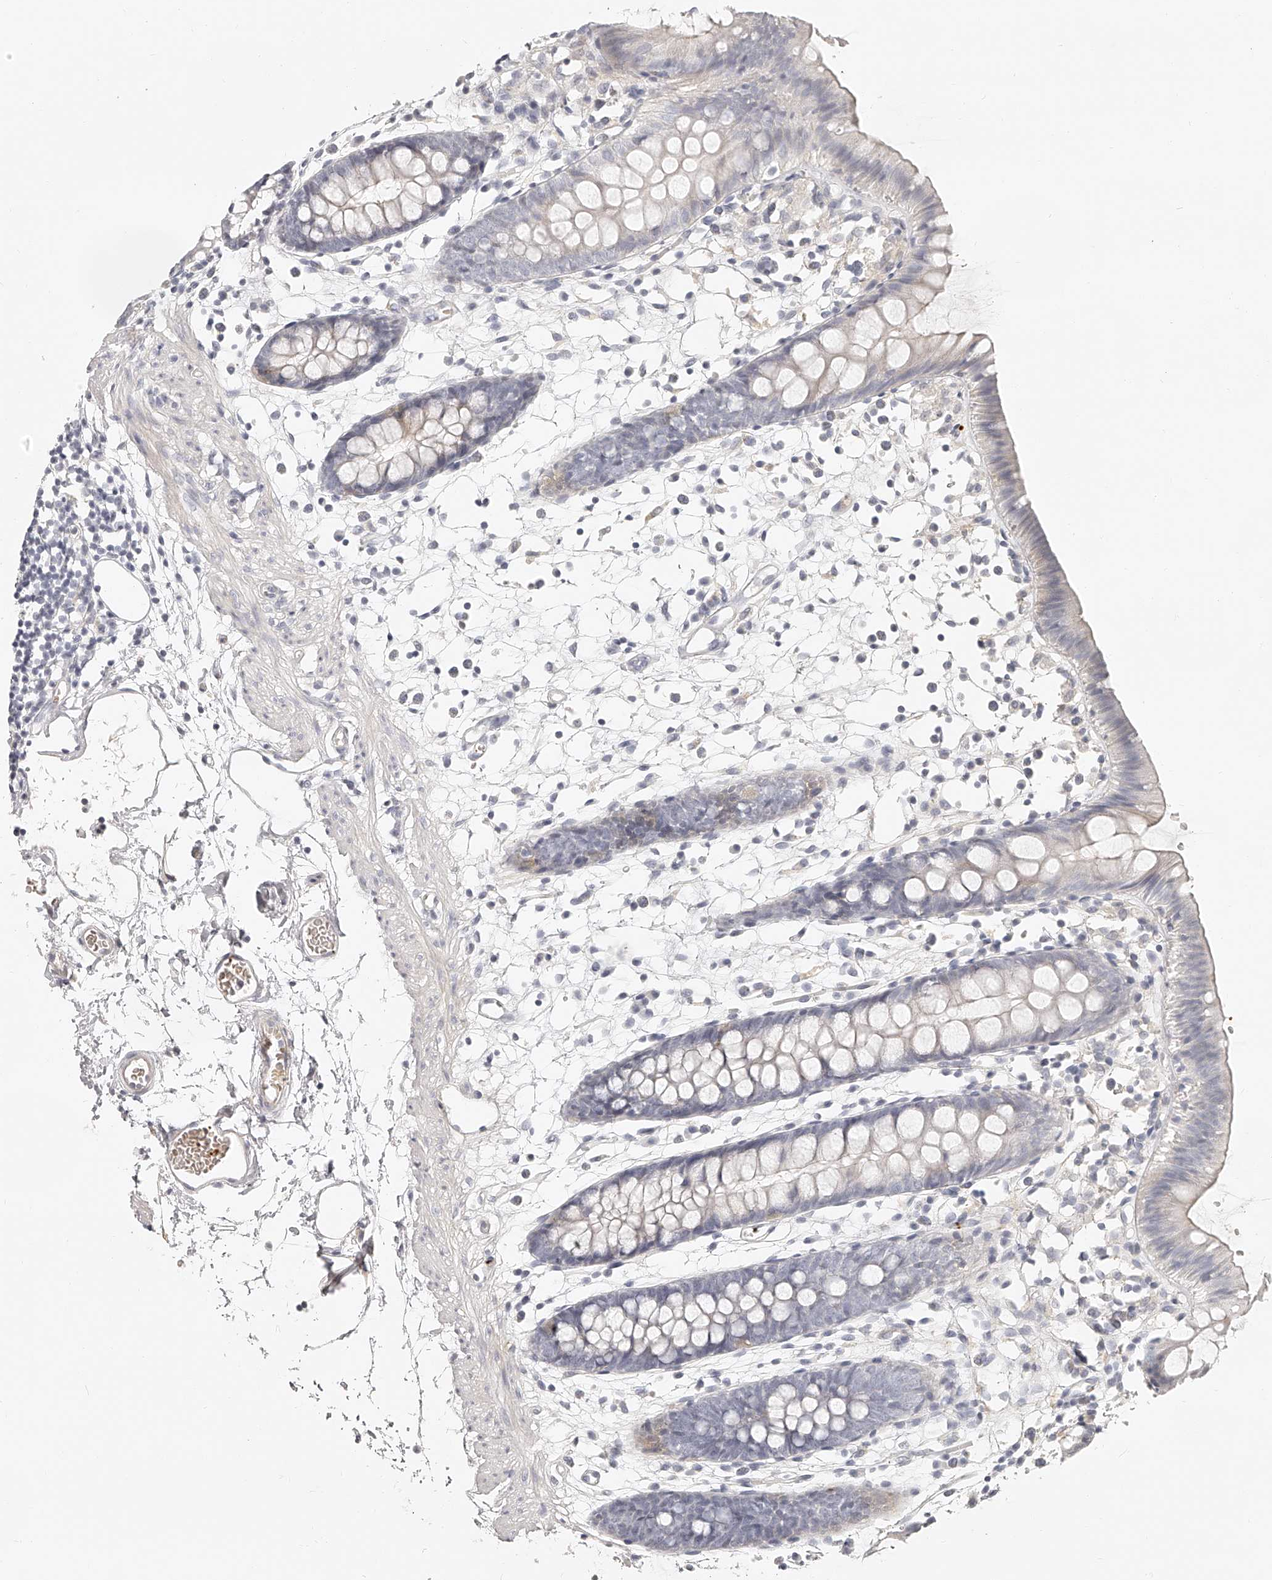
{"staining": {"intensity": "negative", "quantity": "none", "location": "none"}, "tissue": "colon", "cell_type": "Endothelial cells", "image_type": "normal", "snomed": [{"axis": "morphology", "description": "Normal tissue, NOS"}, {"axis": "topography", "description": "Colon"}], "caption": "High magnification brightfield microscopy of normal colon stained with DAB (brown) and counterstained with hematoxylin (blue): endothelial cells show no significant positivity. (DAB (3,3'-diaminobenzidine) IHC with hematoxylin counter stain).", "gene": "ITGB3", "patient": {"sex": "male", "age": 56}}